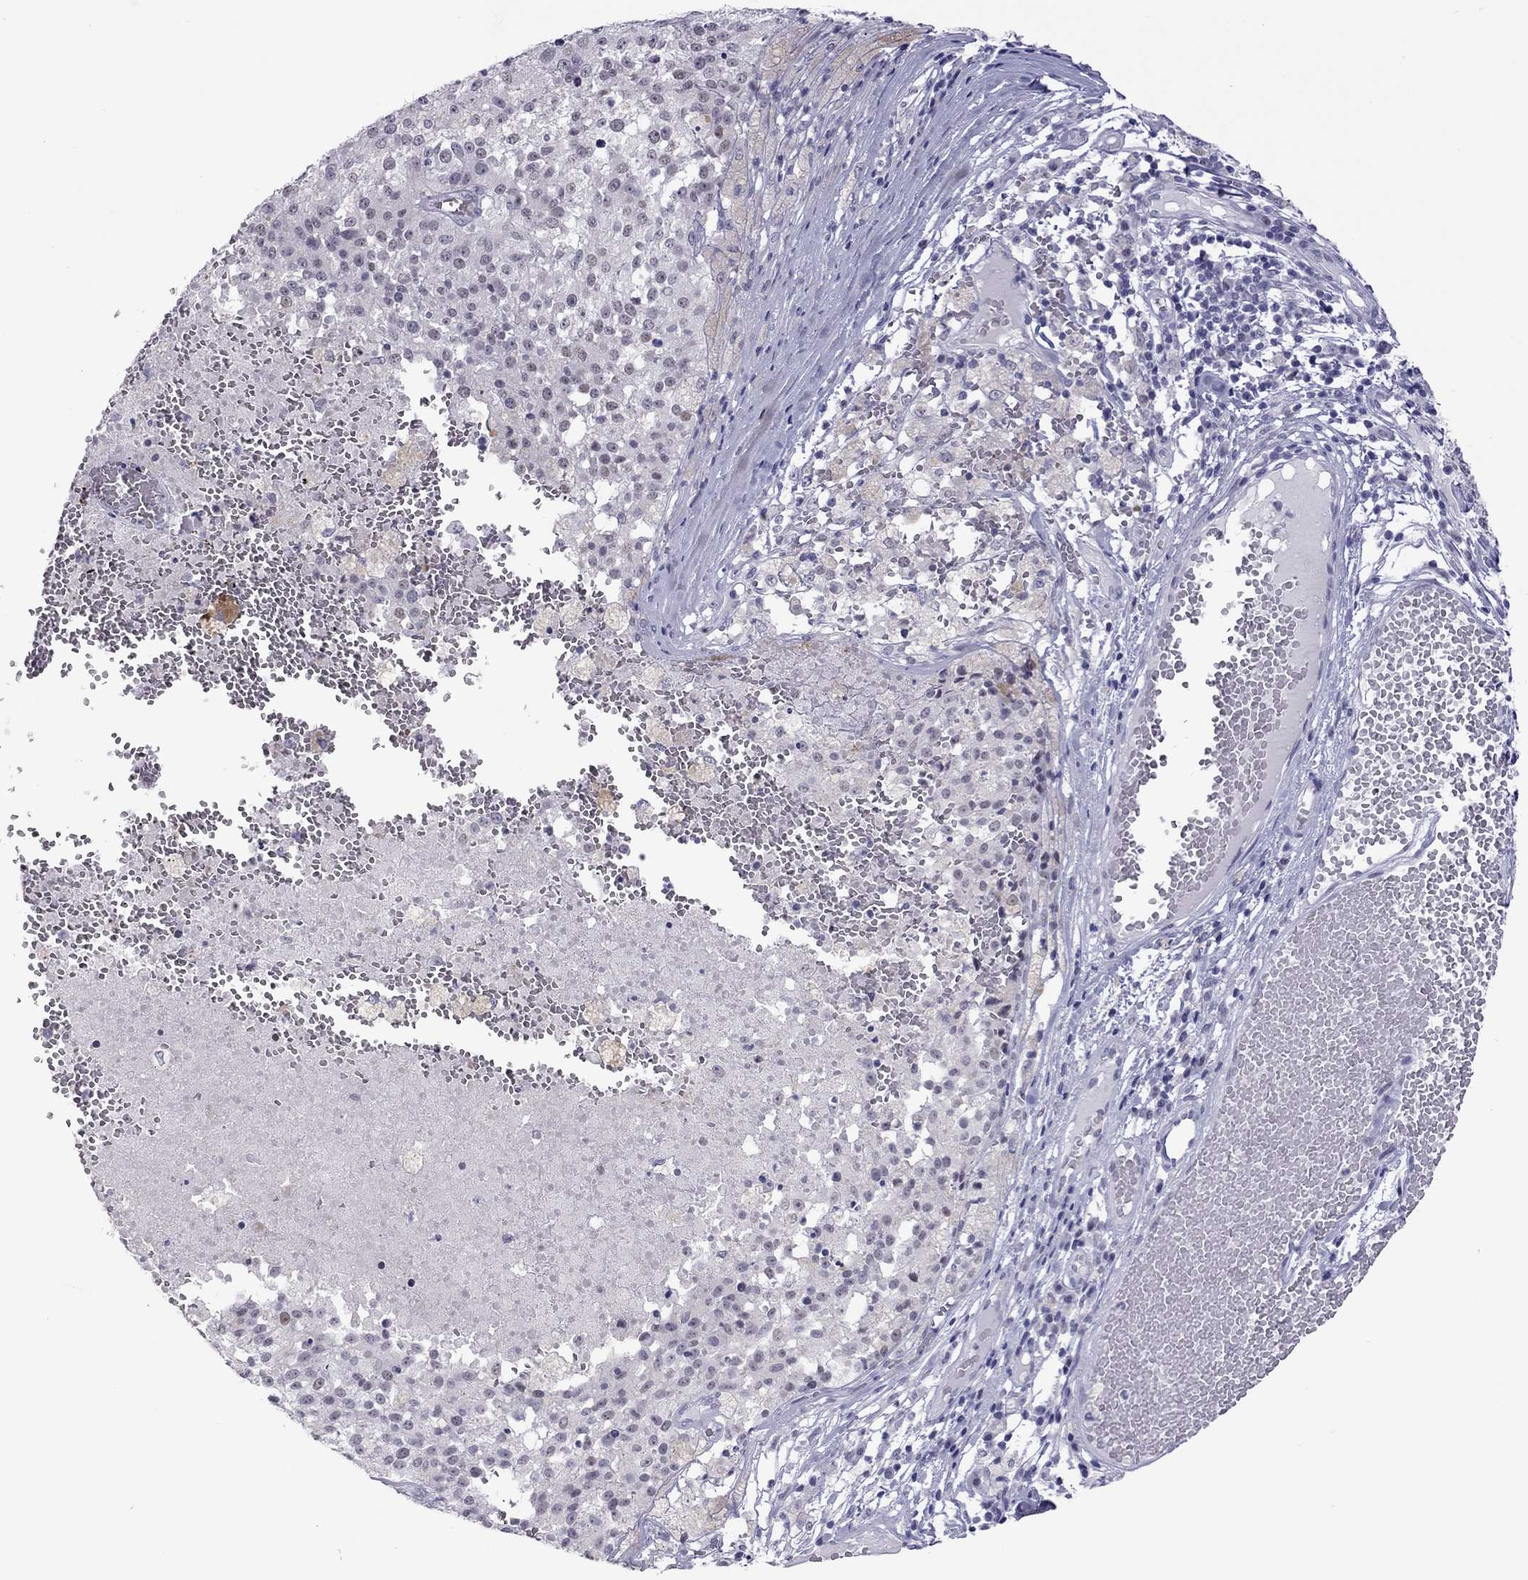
{"staining": {"intensity": "negative", "quantity": "none", "location": "none"}, "tissue": "melanoma", "cell_type": "Tumor cells", "image_type": "cancer", "snomed": [{"axis": "morphology", "description": "Malignant melanoma, Metastatic site"}, {"axis": "topography", "description": "Lymph node"}], "caption": "A histopathology image of human melanoma is negative for staining in tumor cells.", "gene": "CHRNB3", "patient": {"sex": "female", "age": 64}}